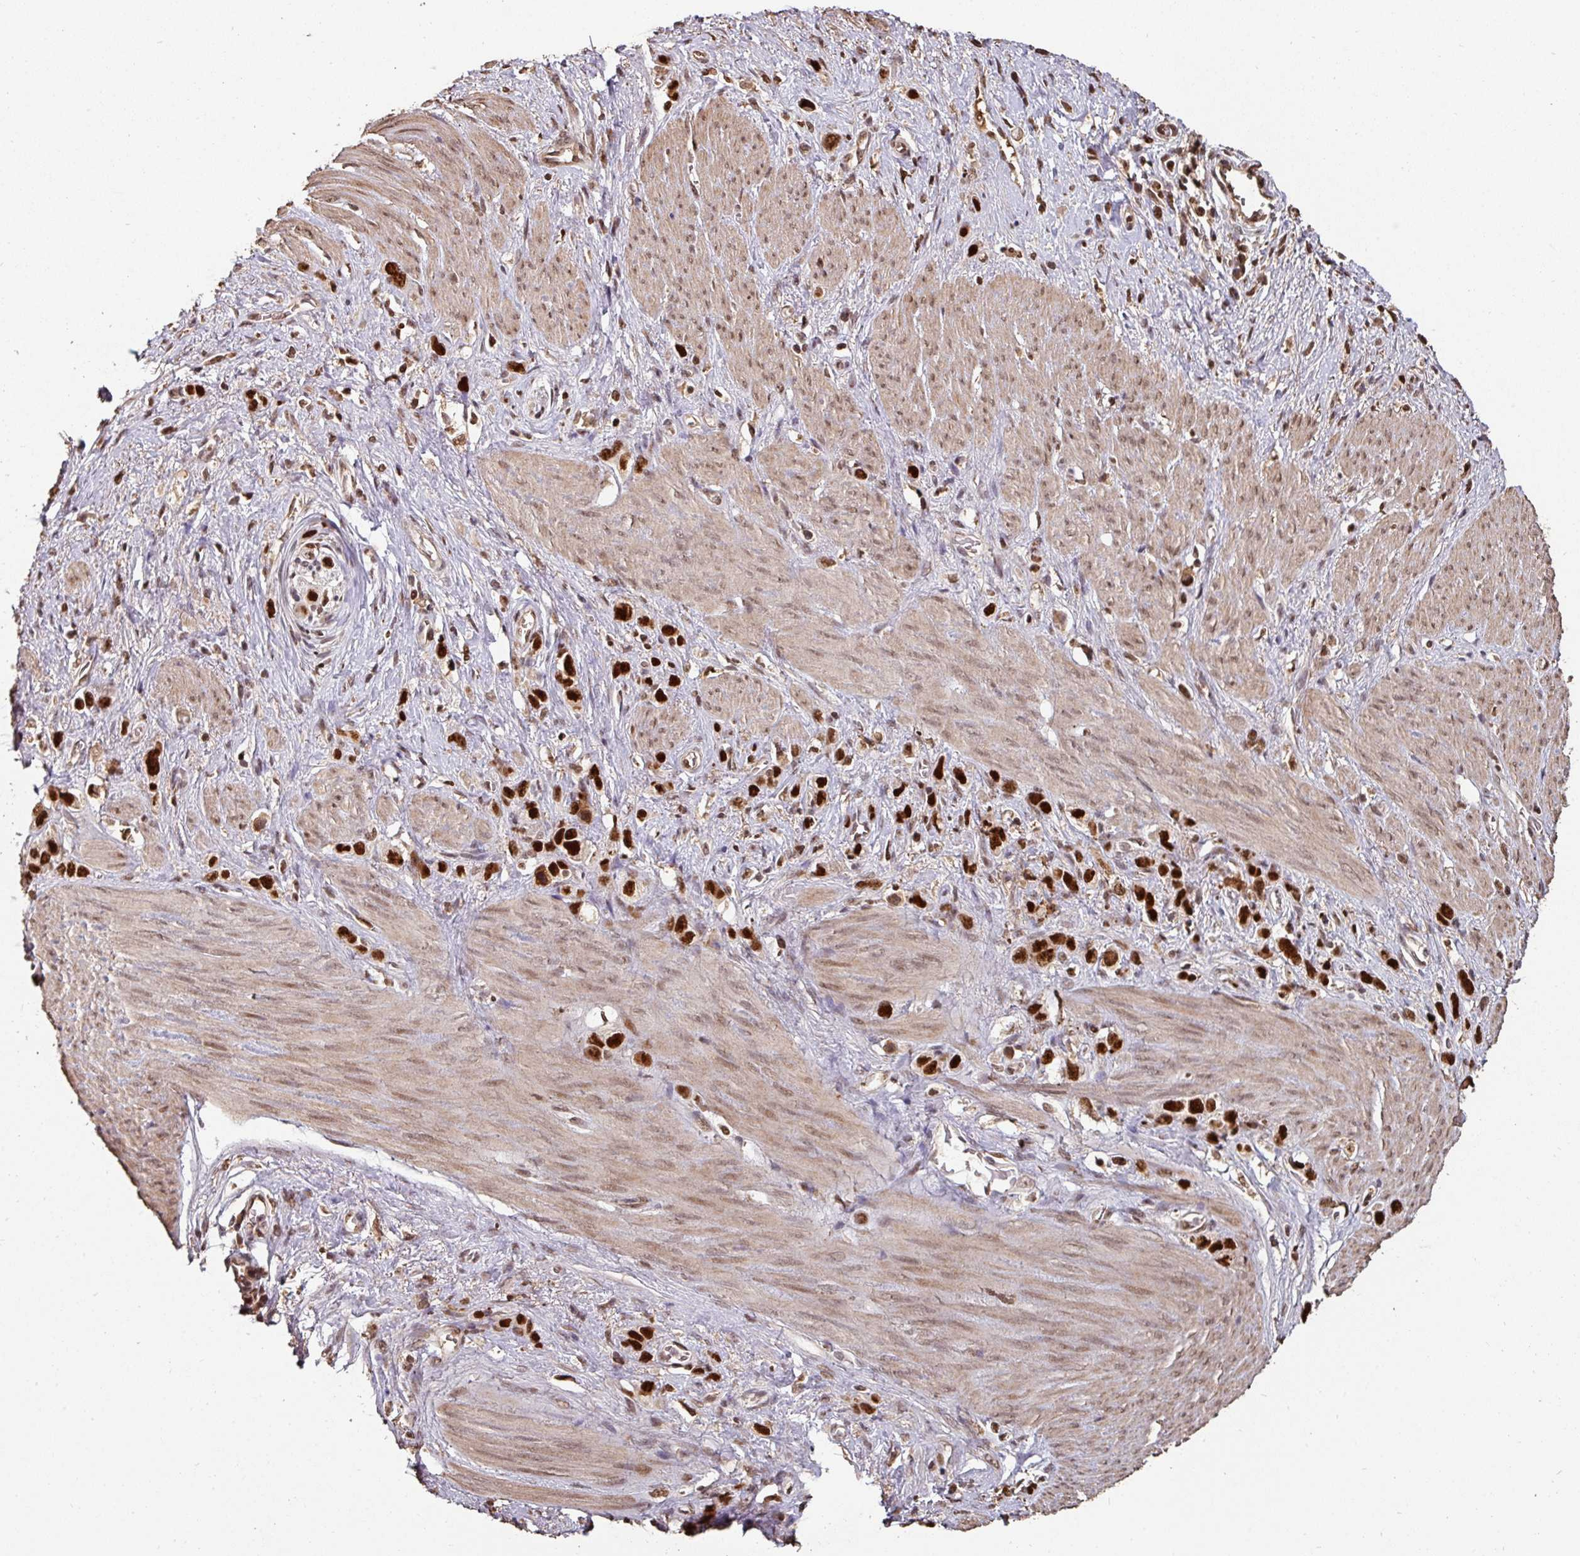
{"staining": {"intensity": "strong", "quantity": ">75%", "location": "nuclear"}, "tissue": "stomach cancer", "cell_type": "Tumor cells", "image_type": "cancer", "snomed": [{"axis": "morphology", "description": "Adenocarcinoma, NOS"}, {"axis": "topography", "description": "Stomach"}], "caption": "This image shows immunohistochemistry (IHC) staining of stomach cancer (adenocarcinoma), with high strong nuclear staining in about >75% of tumor cells.", "gene": "POLD1", "patient": {"sex": "female", "age": 65}}